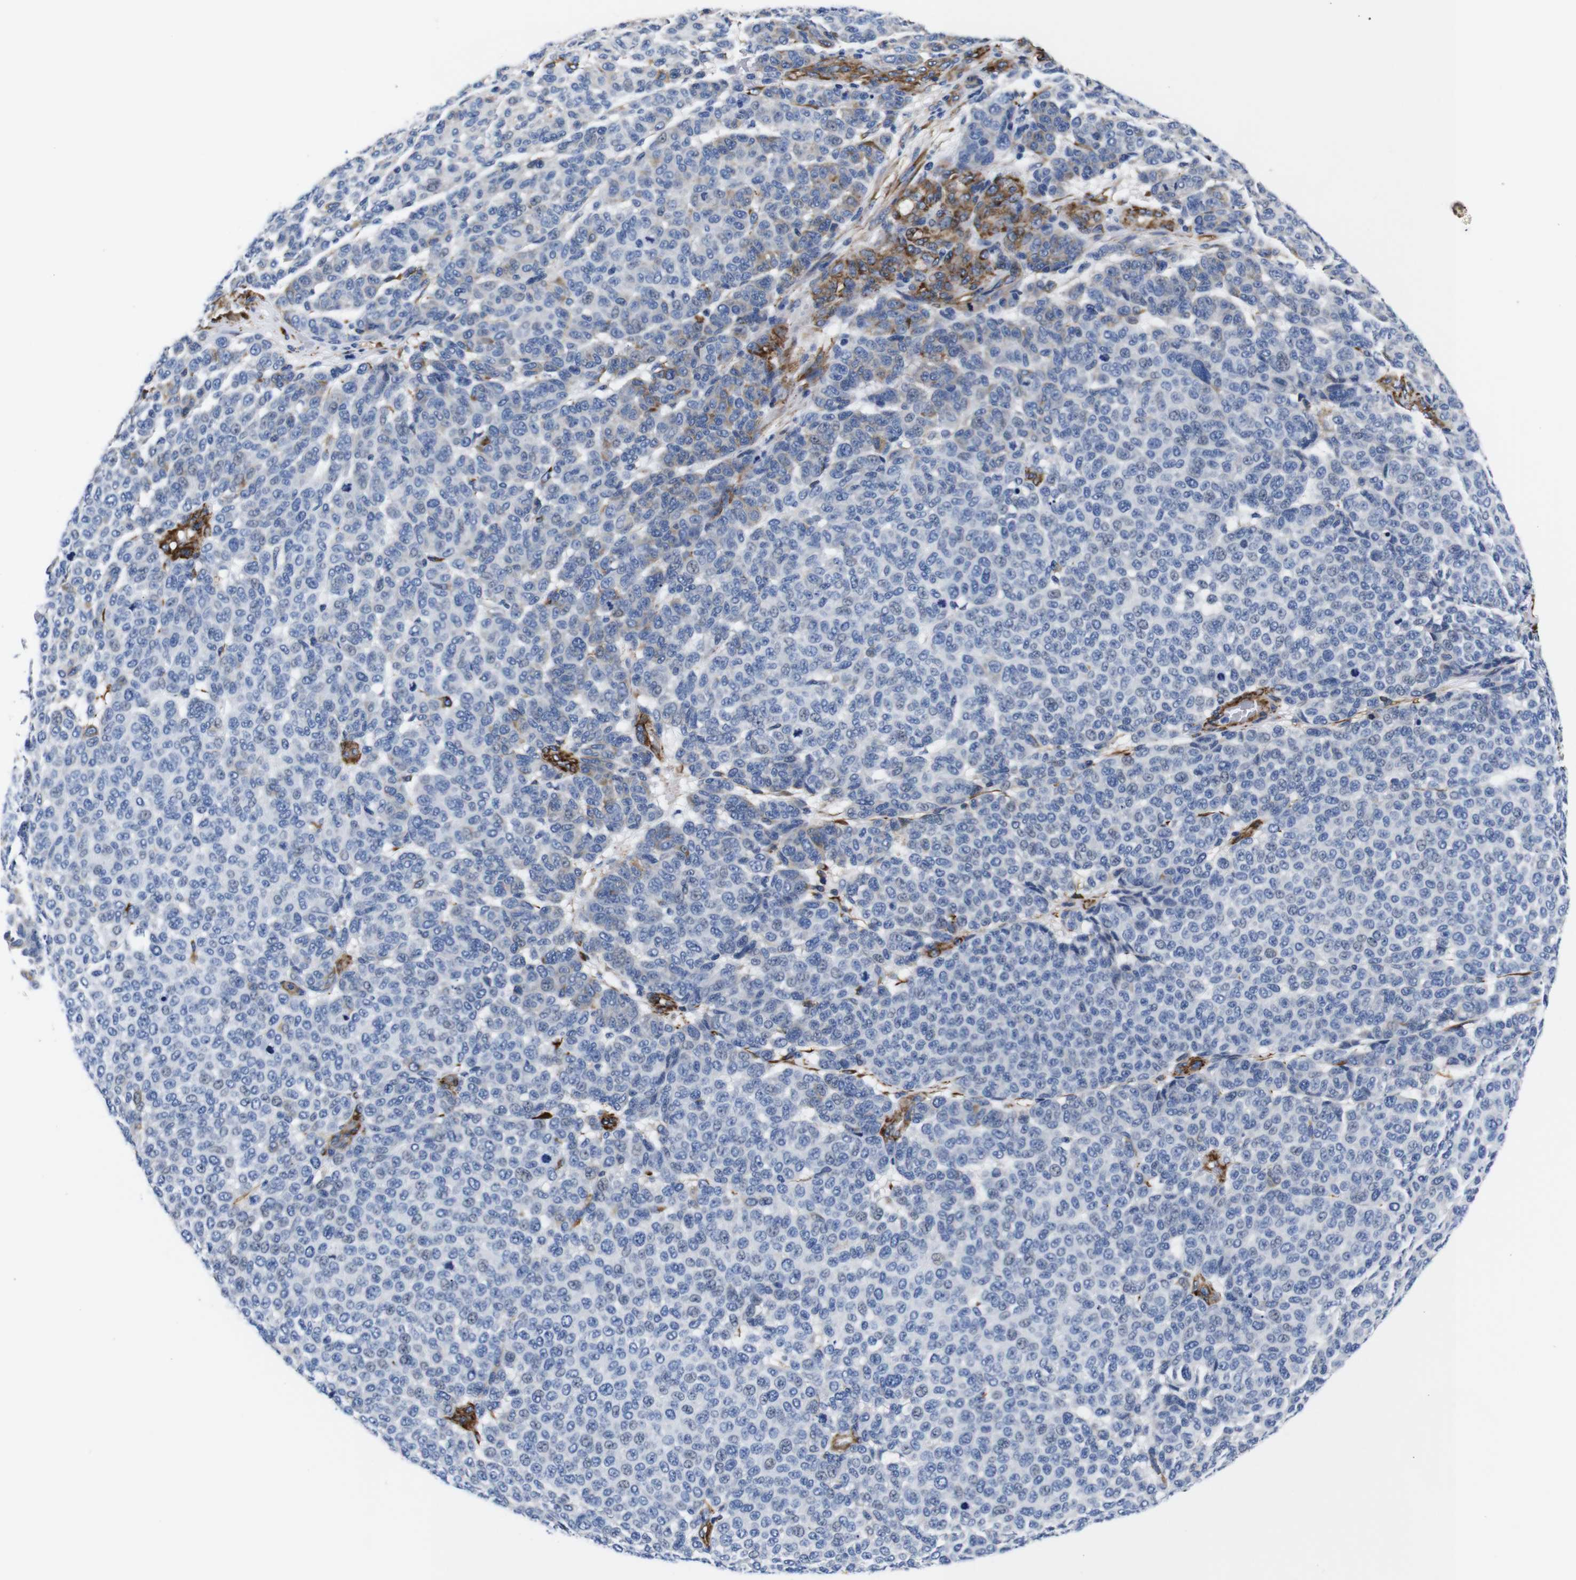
{"staining": {"intensity": "moderate", "quantity": "<25%", "location": "cytoplasmic/membranous"}, "tissue": "melanoma", "cell_type": "Tumor cells", "image_type": "cancer", "snomed": [{"axis": "morphology", "description": "Malignant melanoma, NOS"}, {"axis": "topography", "description": "Skin"}], "caption": "Protein expression analysis of malignant melanoma displays moderate cytoplasmic/membranous staining in about <25% of tumor cells. The protein of interest is stained brown, and the nuclei are stained in blue (DAB (3,3'-diaminobenzidine) IHC with brightfield microscopy, high magnification).", "gene": "LRIG1", "patient": {"sex": "male", "age": 59}}